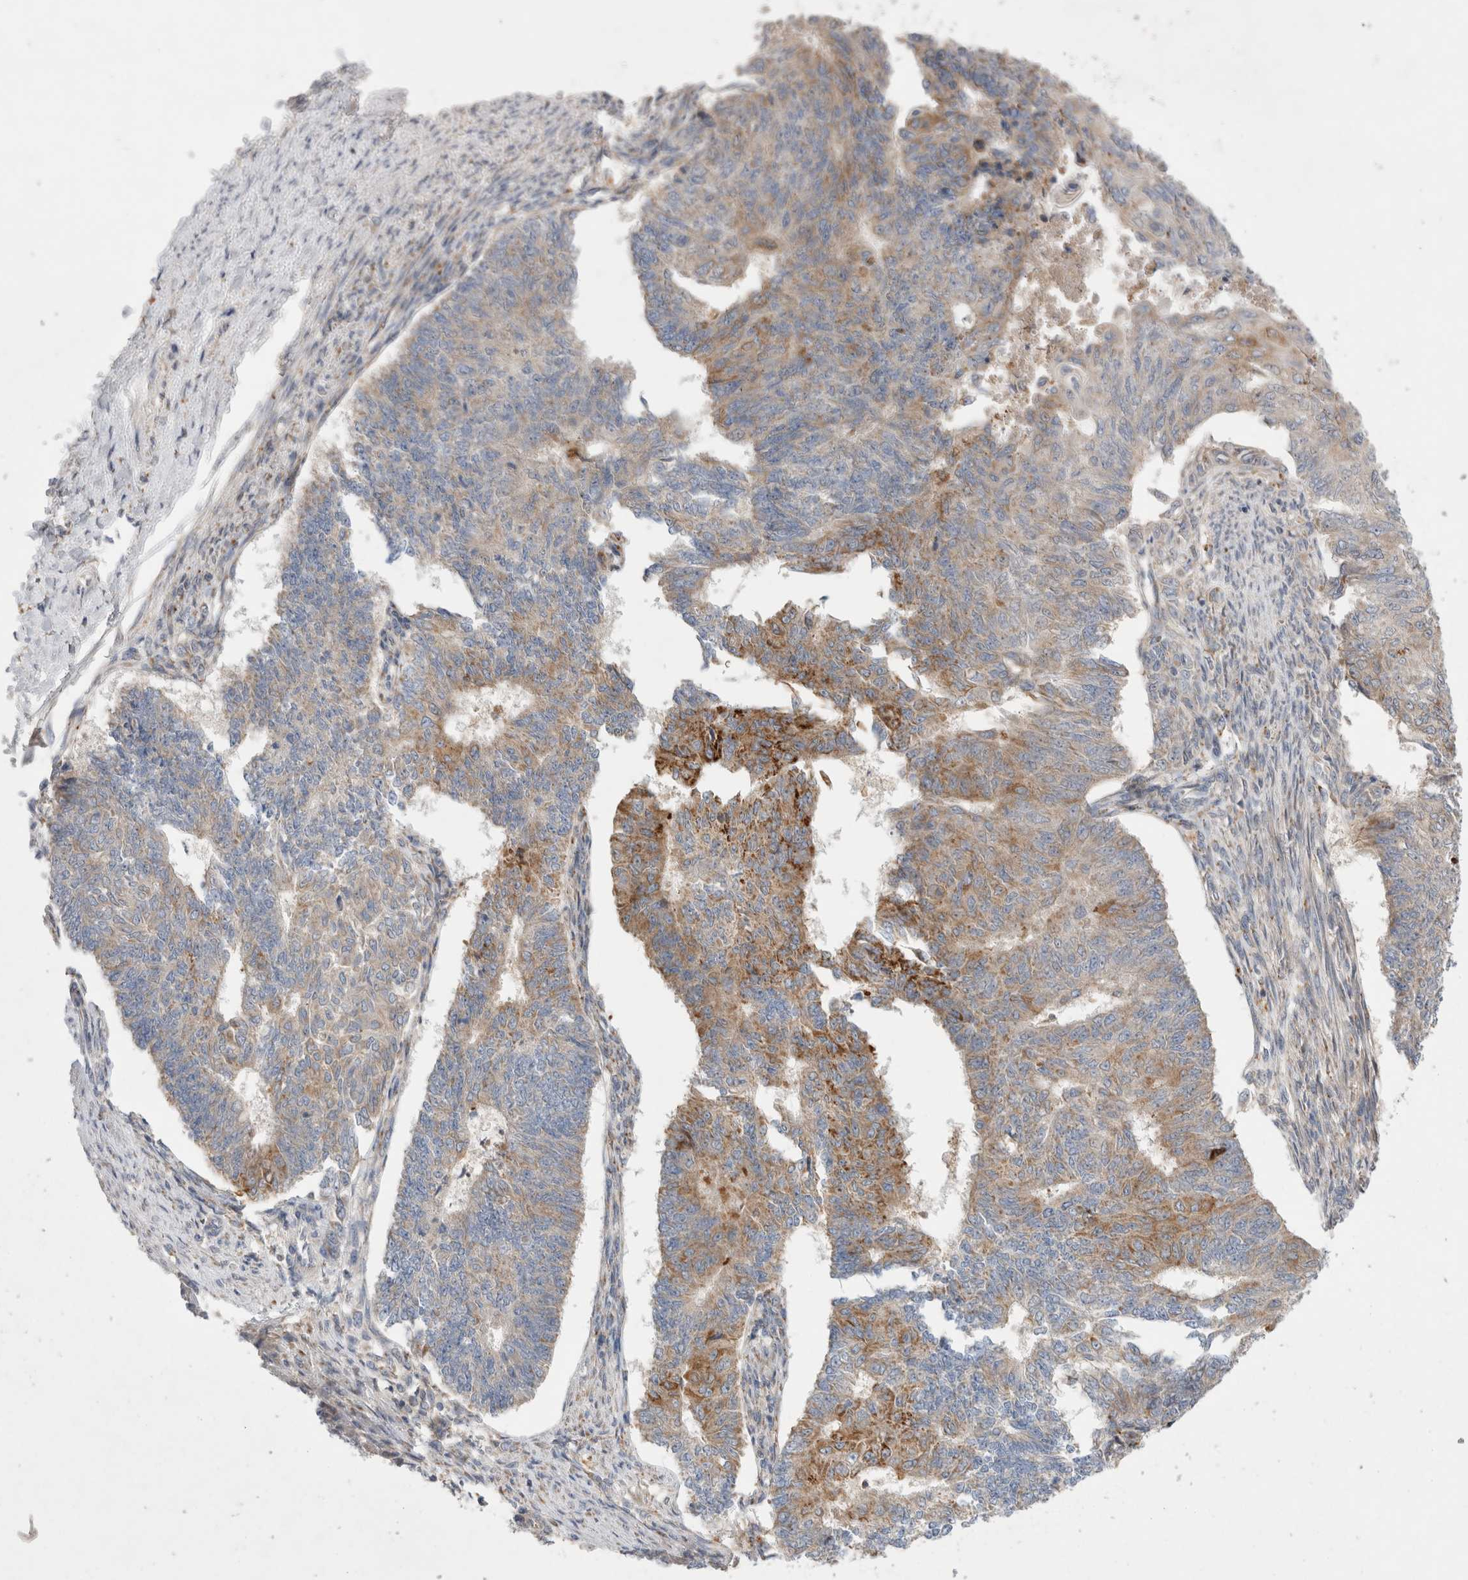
{"staining": {"intensity": "moderate", "quantity": "25%-75%", "location": "cytoplasmic/membranous"}, "tissue": "endometrial cancer", "cell_type": "Tumor cells", "image_type": "cancer", "snomed": [{"axis": "morphology", "description": "Adenocarcinoma, NOS"}, {"axis": "topography", "description": "Endometrium"}], "caption": "Protein staining reveals moderate cytoplasmic/membranous staining in about 25%-75% of tumor cells in adenocarcinoma (endometrial).", "gene": "TBC1D16", "patient": {"sex": "female", "age": 32}}